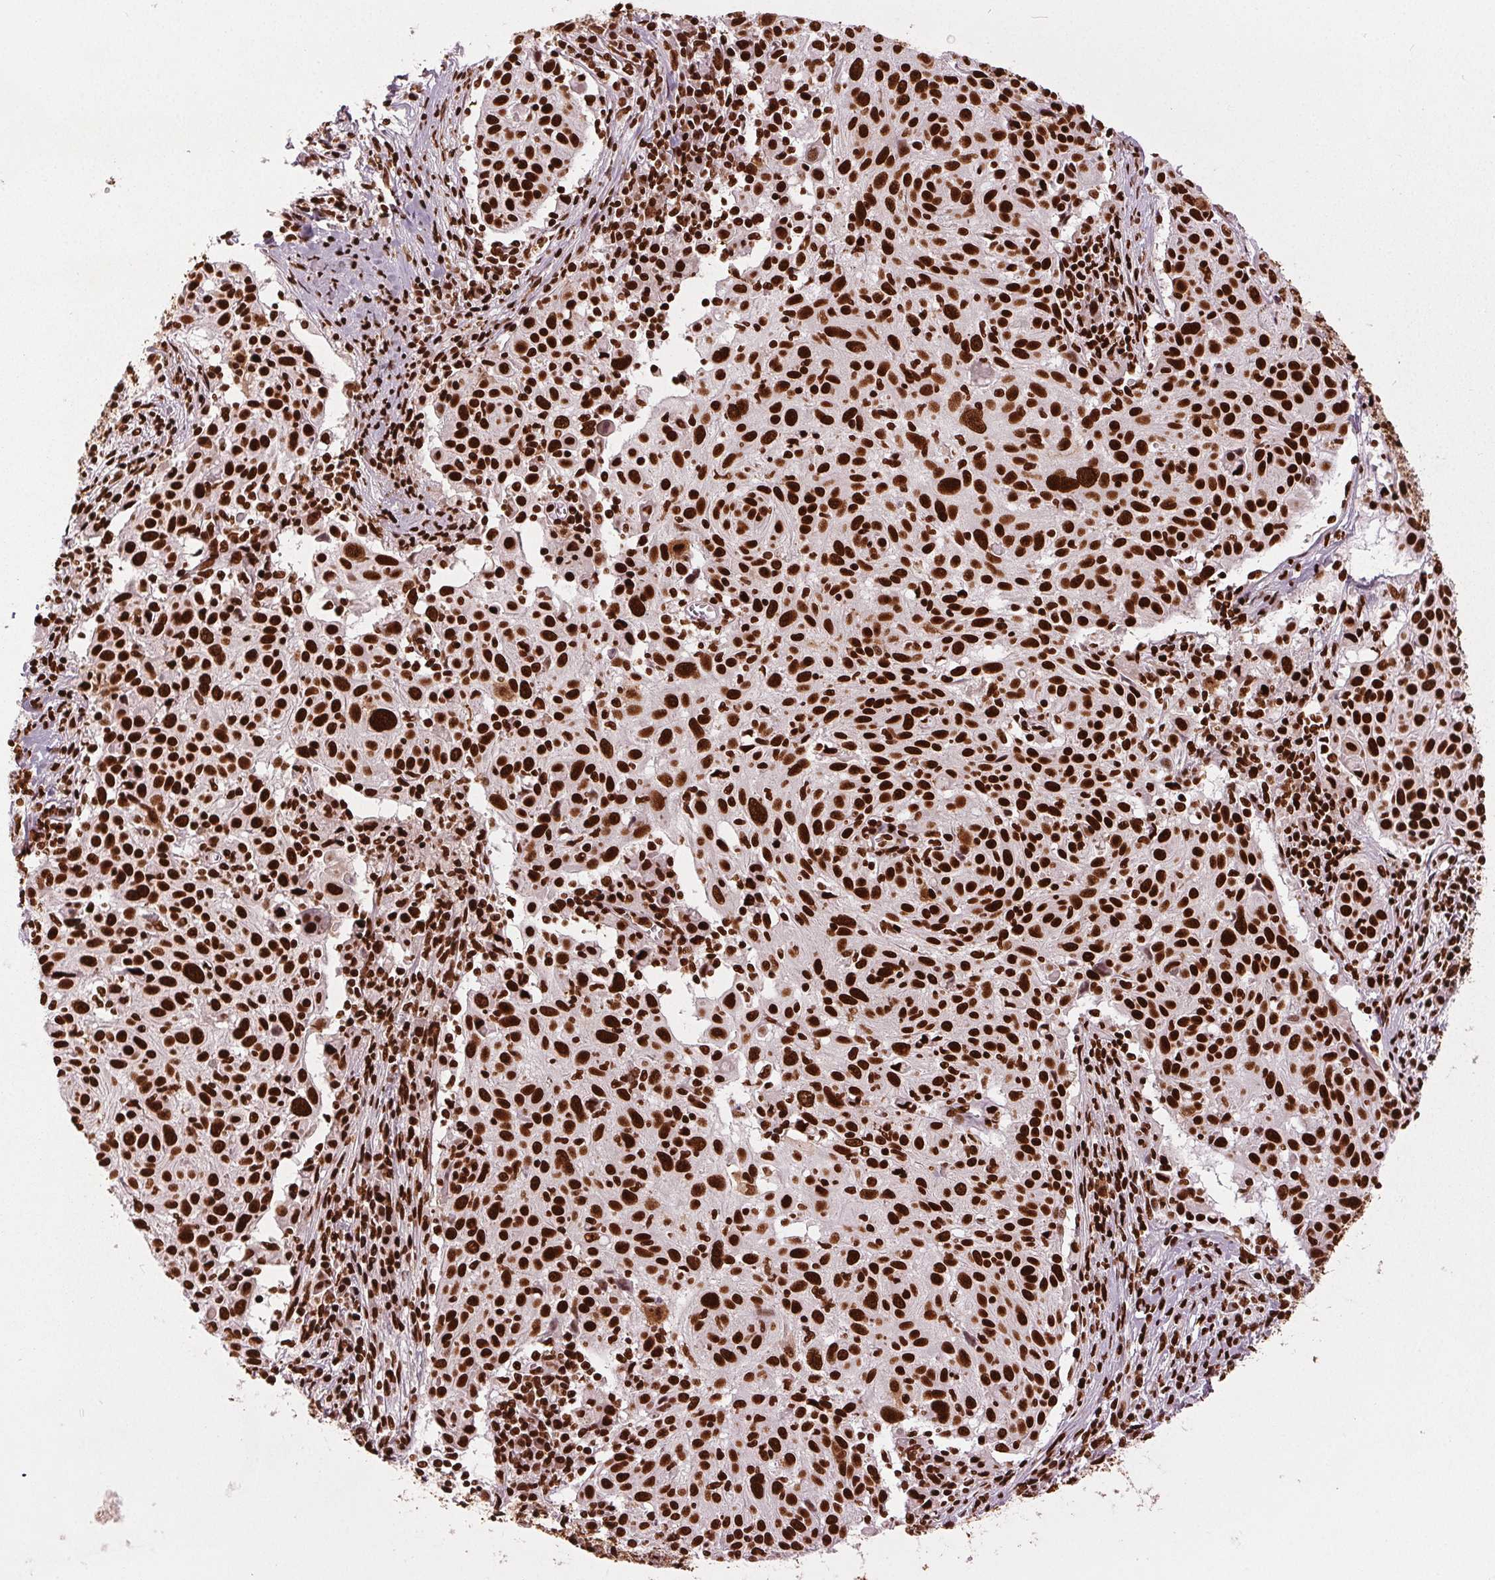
{"staining": {"intensity": "strong", "quantity": ">75%", "location": "nuclear"}, "tissue": "cervical cancer", "cell_type": "Tumor cells", "image_type": "cancer", "snomed": [{"axis": "morphology", "description": "Squamous cell carcinoma, NOS"}, {"axis": "topography", "description": "Cervix"}], "caption": "Immunohistochemical staining of human squamous cell carcinoma (cervical) exhibits high levels of strong nuclear protein expression in about >75% of tumor cells.", "gene": "BRD4", "patient": {"sex": "female", "age": 39}}